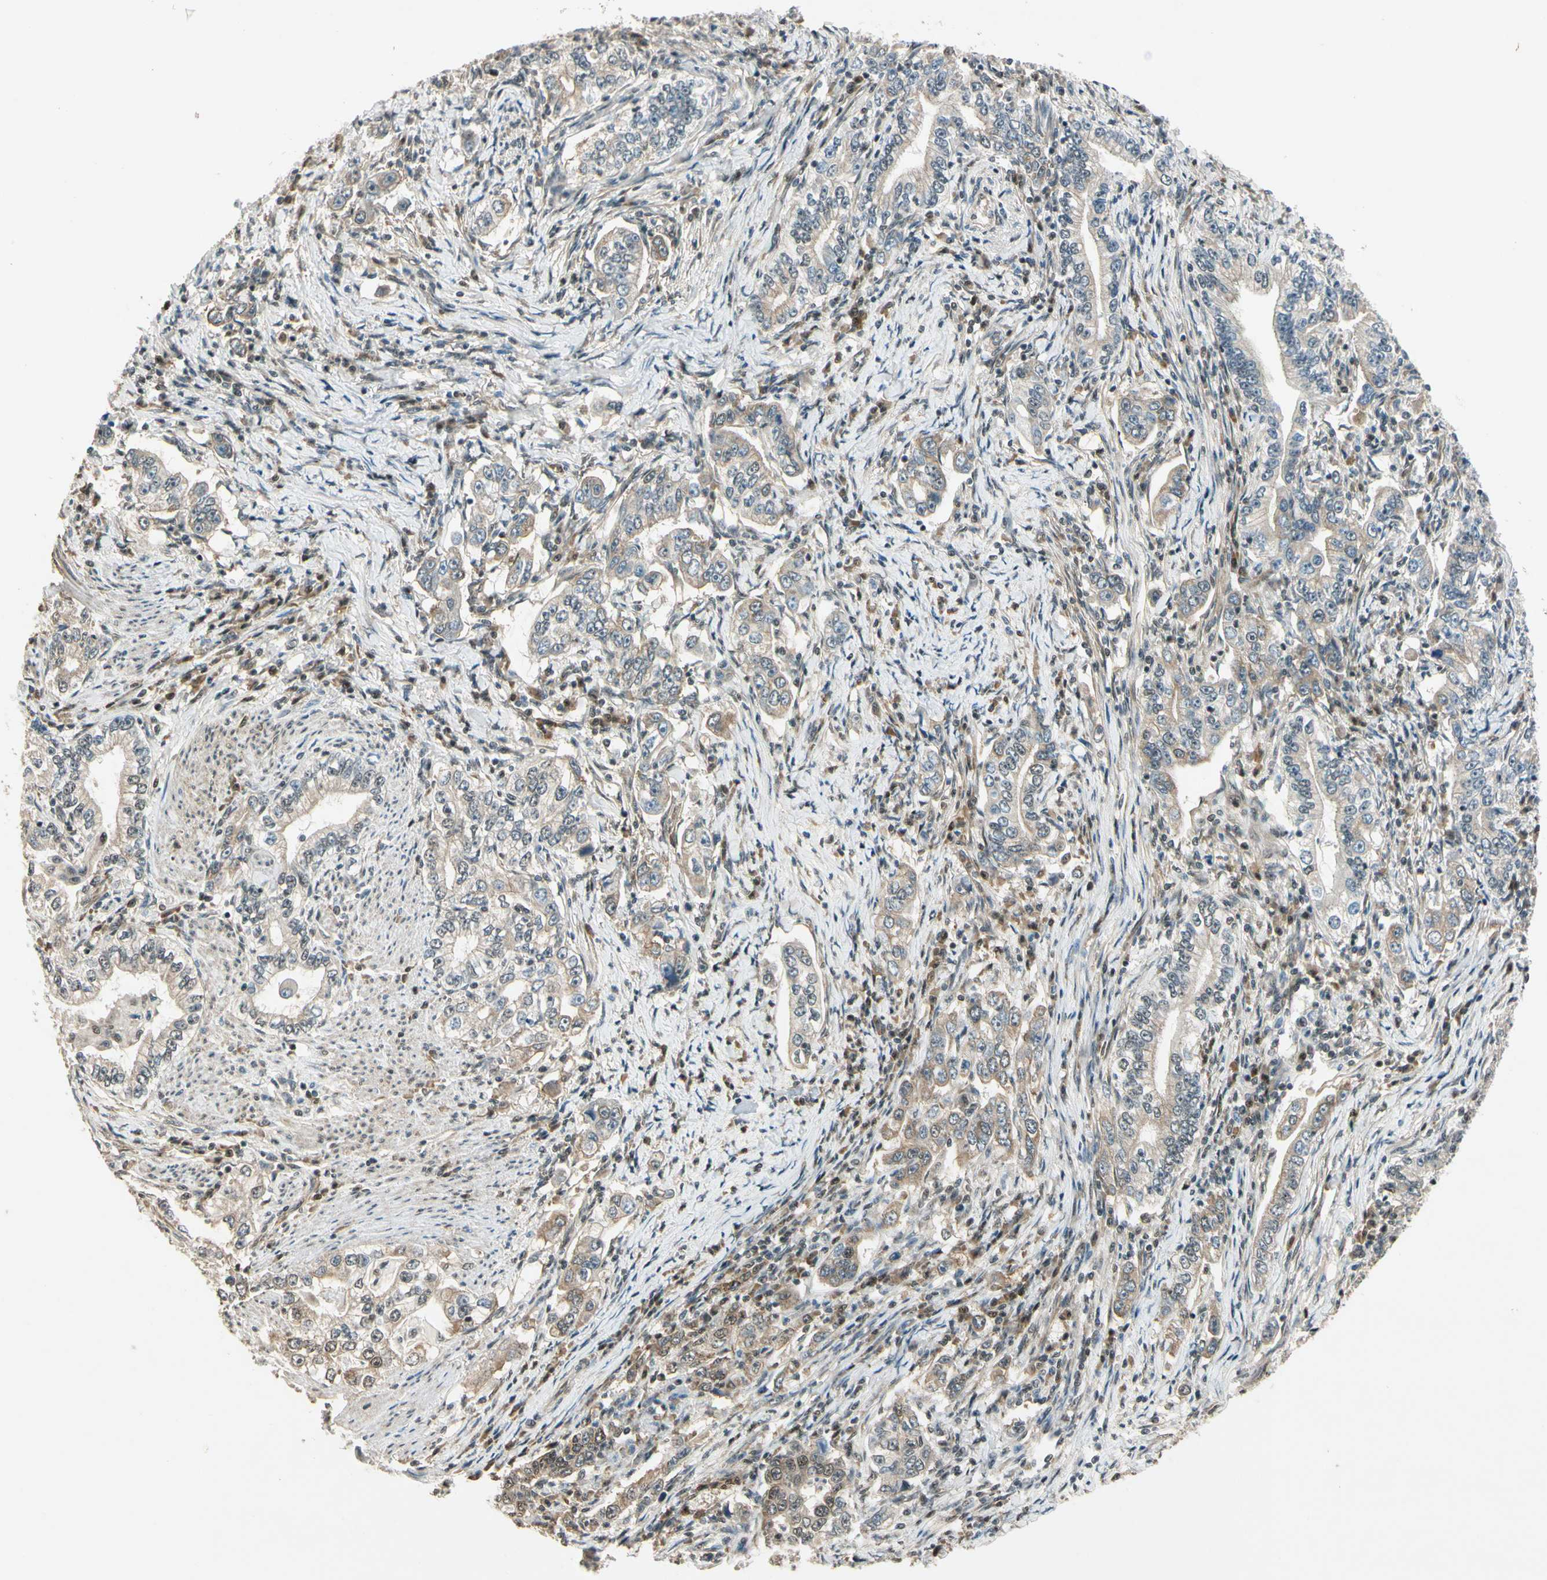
{"staining": {"intensity": "moderate", "quantity": ">75%", "location": "cytoplasmic/membranous"}, "tissue": "stomach cancer", "cell_type": "Tumor cells", "image_type": "cancer", "snomed": [{"axis": "morphology", "description": "Adenocarcinoma, NOS"}, {"axis": "topography", "description": "Stomach, lower"}], "caption": "Immunohistochemistry (IHC) photomicrograph of human stomach cancer stained for a protein (brown), which reveals medium levels of moderate cytoplasmic/membranous staining in approximately >75% of tumor cells.", "gene": "MCPH1", "patient": {"sex": "female", "age": 72}}